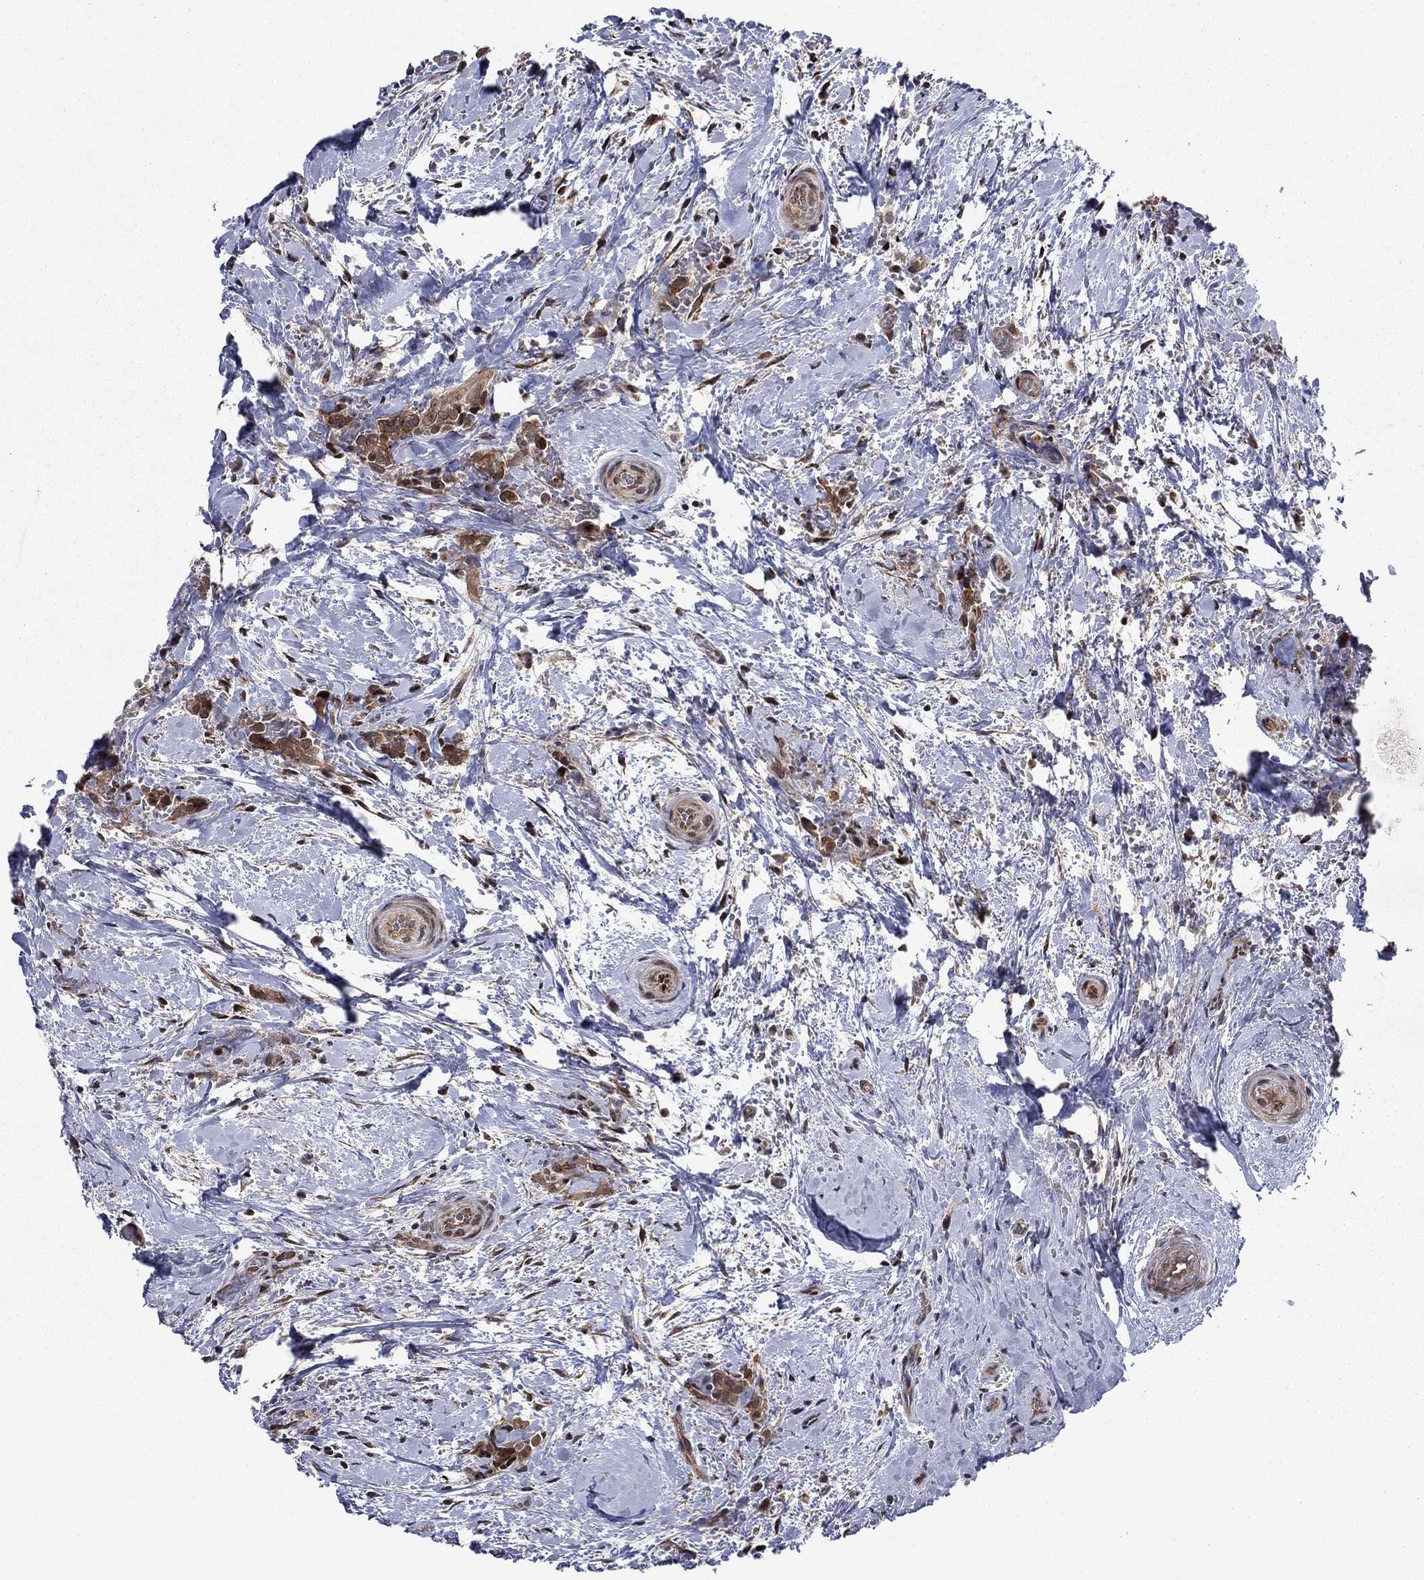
{"staining": {"intensity": "moderate", "quantity": ">75%", "location": "cytoplasmic/membranous"}, "tissue": "thyroid cancer", "cell_type": "Tumor cells", "image_type": "cancer", "snomed": [{"axis": "morphology", "description": "Papillary adenocarcinoma, NOS"}, {"axis": "topography", "description": "Thyroid gland"}], "caption": "Protein expression analysis of human thyroid cancer reveals moderate cytoplasmic/membranous staining in approximately >75% of tumor cells. (Stains: DAB (3,3'-diaminobenzidine) in brown, nuclei in blue, Microscopy: brightfield microscopy at high magnification).", "gene": "PSMC1", "patient": {"sex": "male", "age": 61}}